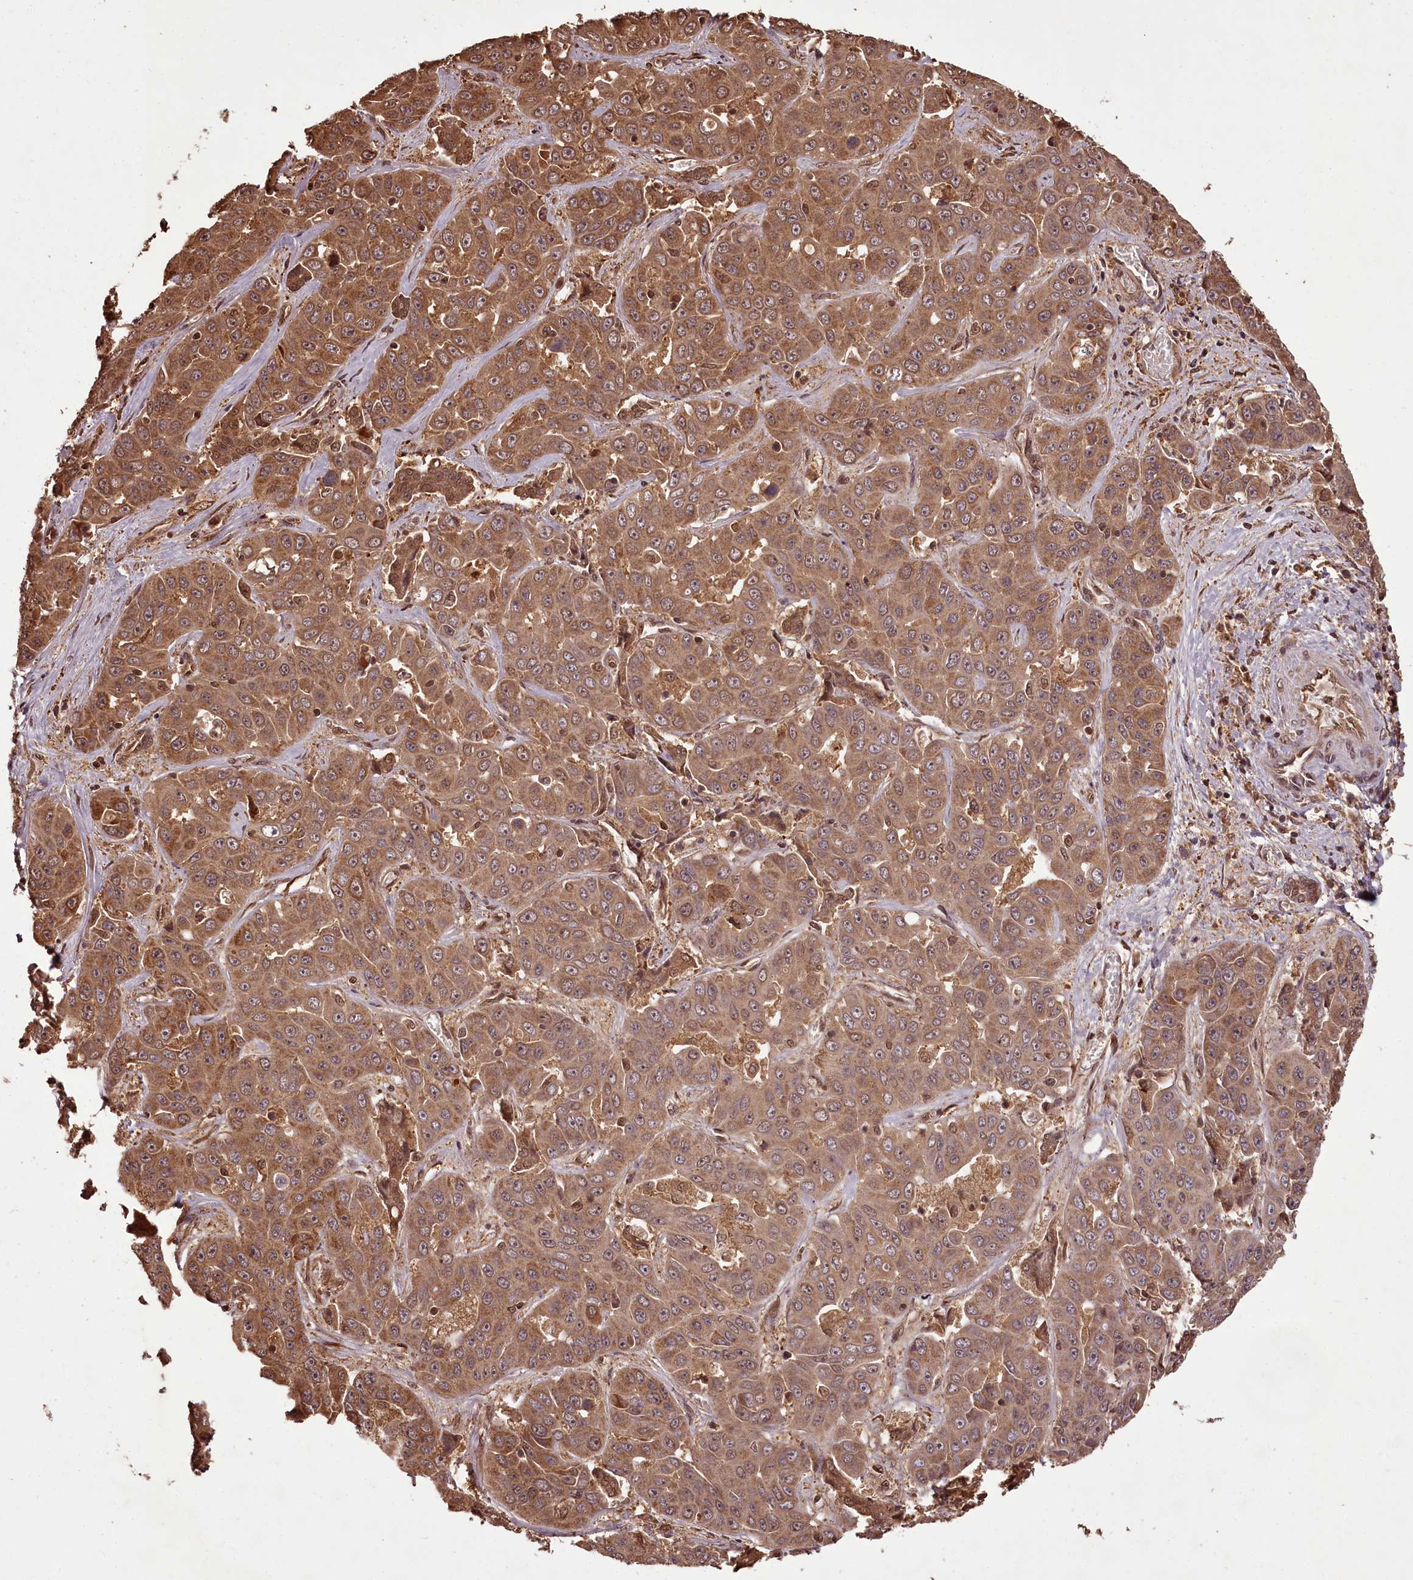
{"staining": {"intensity": "moderate", "quantity": ">75%", "location": "cytoplasmic/membranous"}, "tissue": "liver cancer", "cell_type": "Tumor cells", "image_type": "cancer", "snomed": [{"axis": "morphology", "description": "Cholangiocarcinoma"}, {"axis": "topography", "description": "Liver"}], "caption": "Protein analysis of liver cancer (cholangiocarcinoma) tissue demonstrates moderate cytoplasmic/membranous staining in about >75% of tumor cells.", "gene": "NPRL2", "patient": {"sex": "female", "age": 52}}